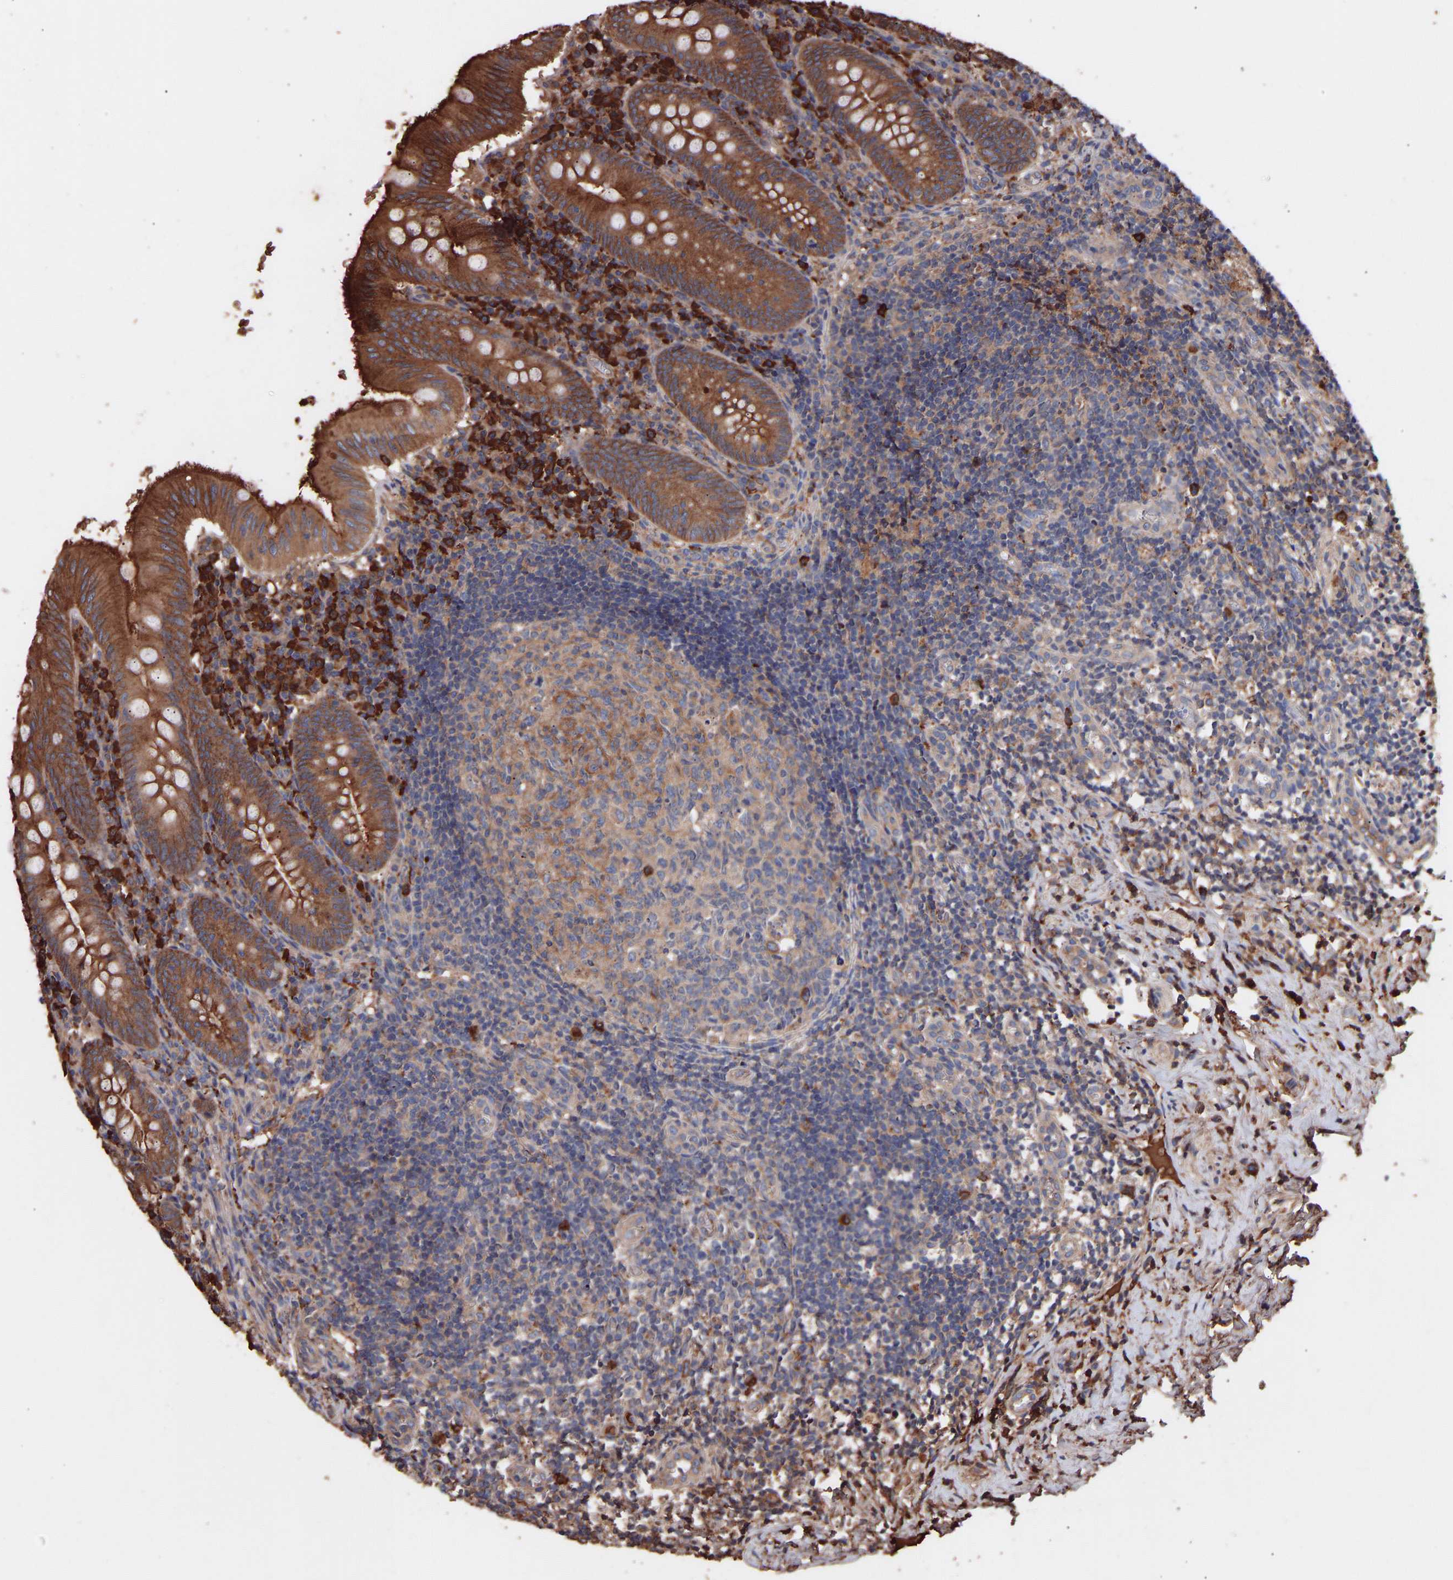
{"staining": {"intensity": "strong", "quantity": ">75%", "location": "cytoplasmic/membranous"}, "tissue": "appendix", "cell_type": "Glandular cells", "image_type": "normal", "snomed": [{"axis": "morphology", "description": "Normal tissue, NOS"}, {"axis": "topography", "description": "Appendix"}], "caption": "Appendix was stained to show a protein in brown. There is high levels of strong cytoplasmic/membranous staining in approximately >75% of glandular cells.", "gene": "TMEM268", "patient": {"sex": "male", "age": 8}}